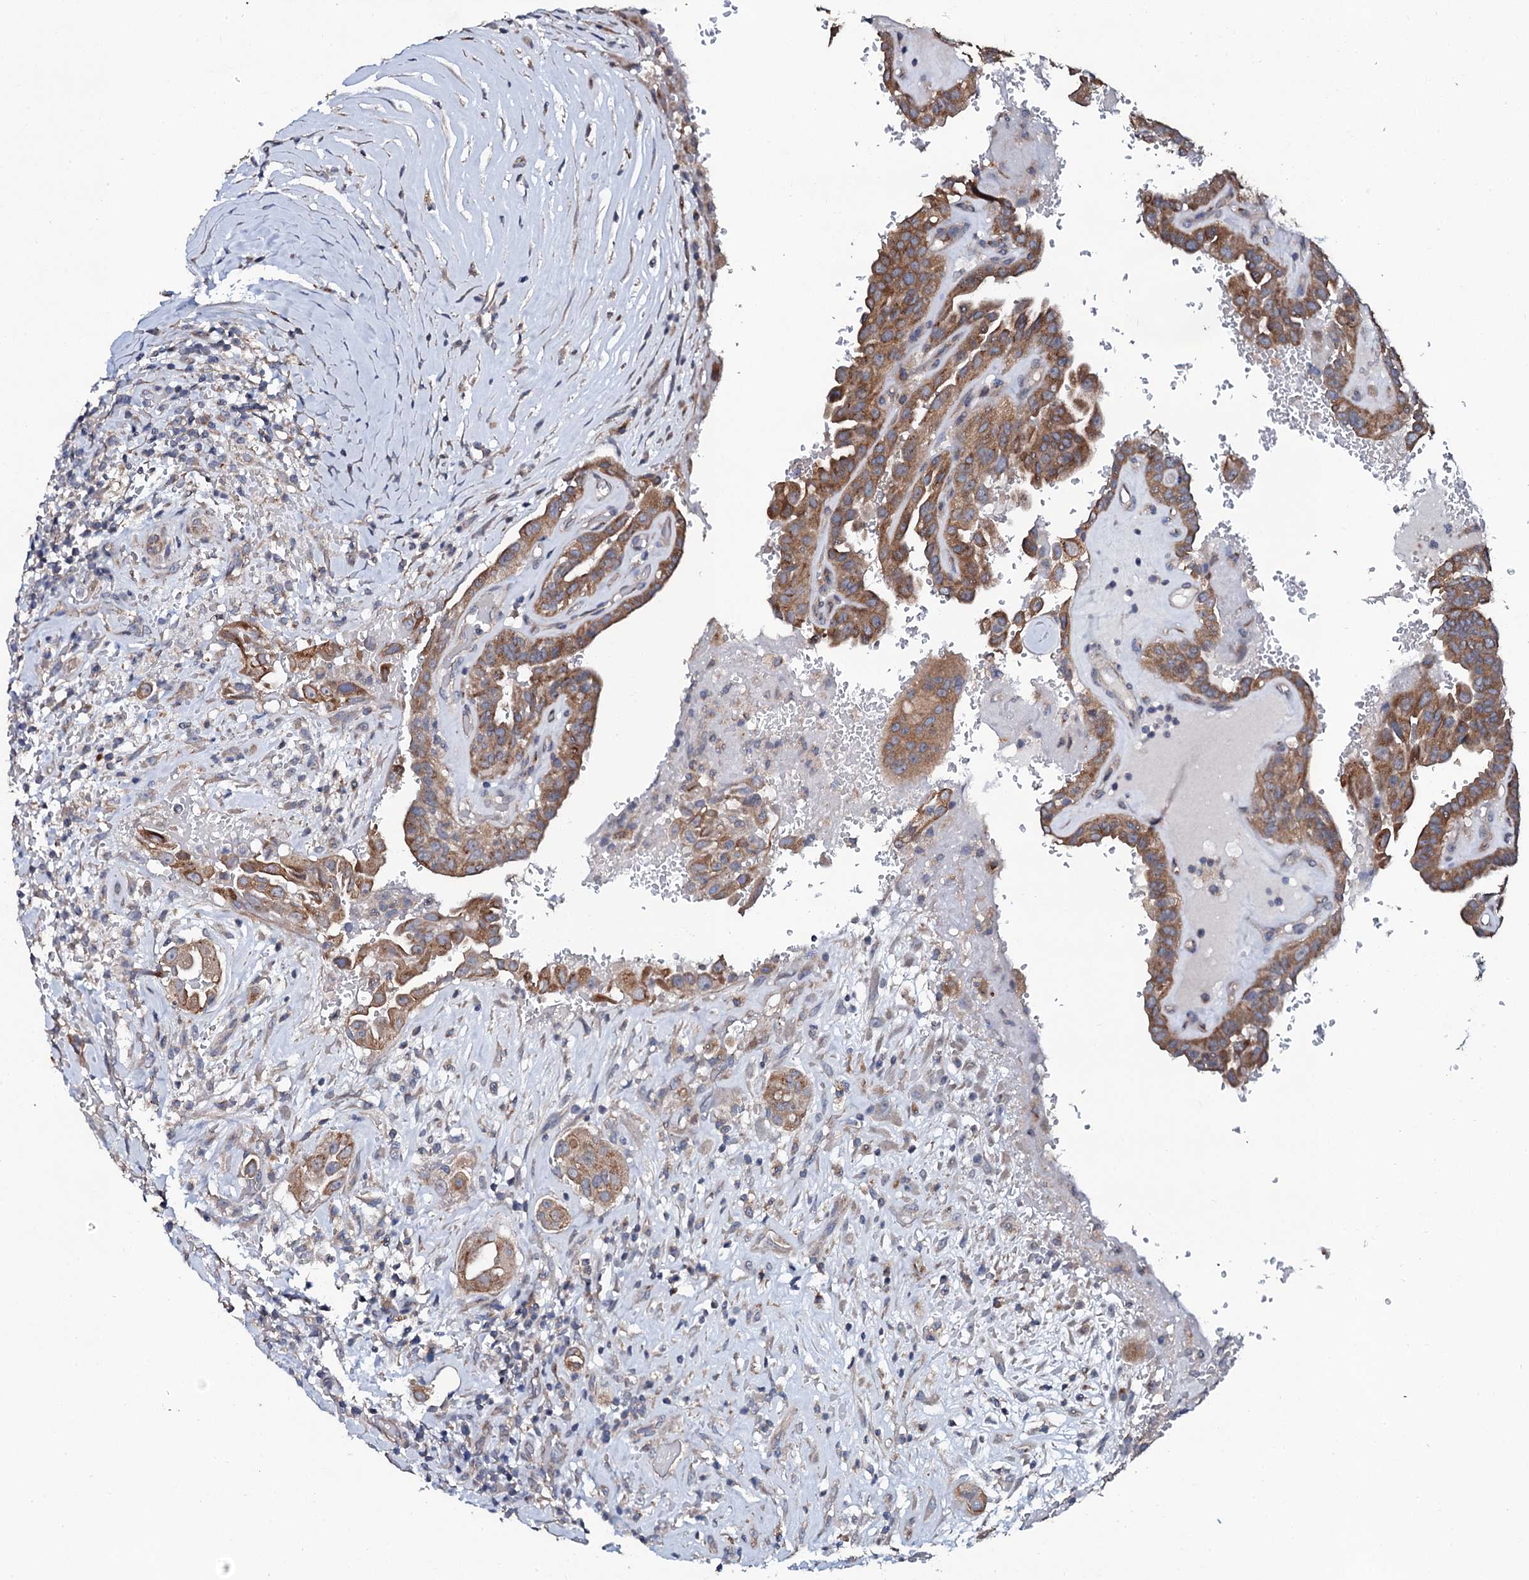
{"staining": {"intensity": "moderate", "quantity": ">75%", "location": "cytoplasmic/membranous"}, "tissue": "thyroid cancer", "cell_type": "Tumor cells", "image_type": "cancer", "snomed": [{"axis": "morphology", "description": "Papillary adenocarcinoma, NOS"}, {"axis": "topography", "description": "Thyroid gland"}], "caption": "IHC image of neoplastic tissue: human thyroid cancer stained using IHC shows medium levels of moderate protein expression localized specifically in the cytoplasmic/membranous of tumor cells, appearing as a cytoplasmic/membranous brown color.", "gene": "GLCE", "patient": {"sex": "male", "age": 77}}